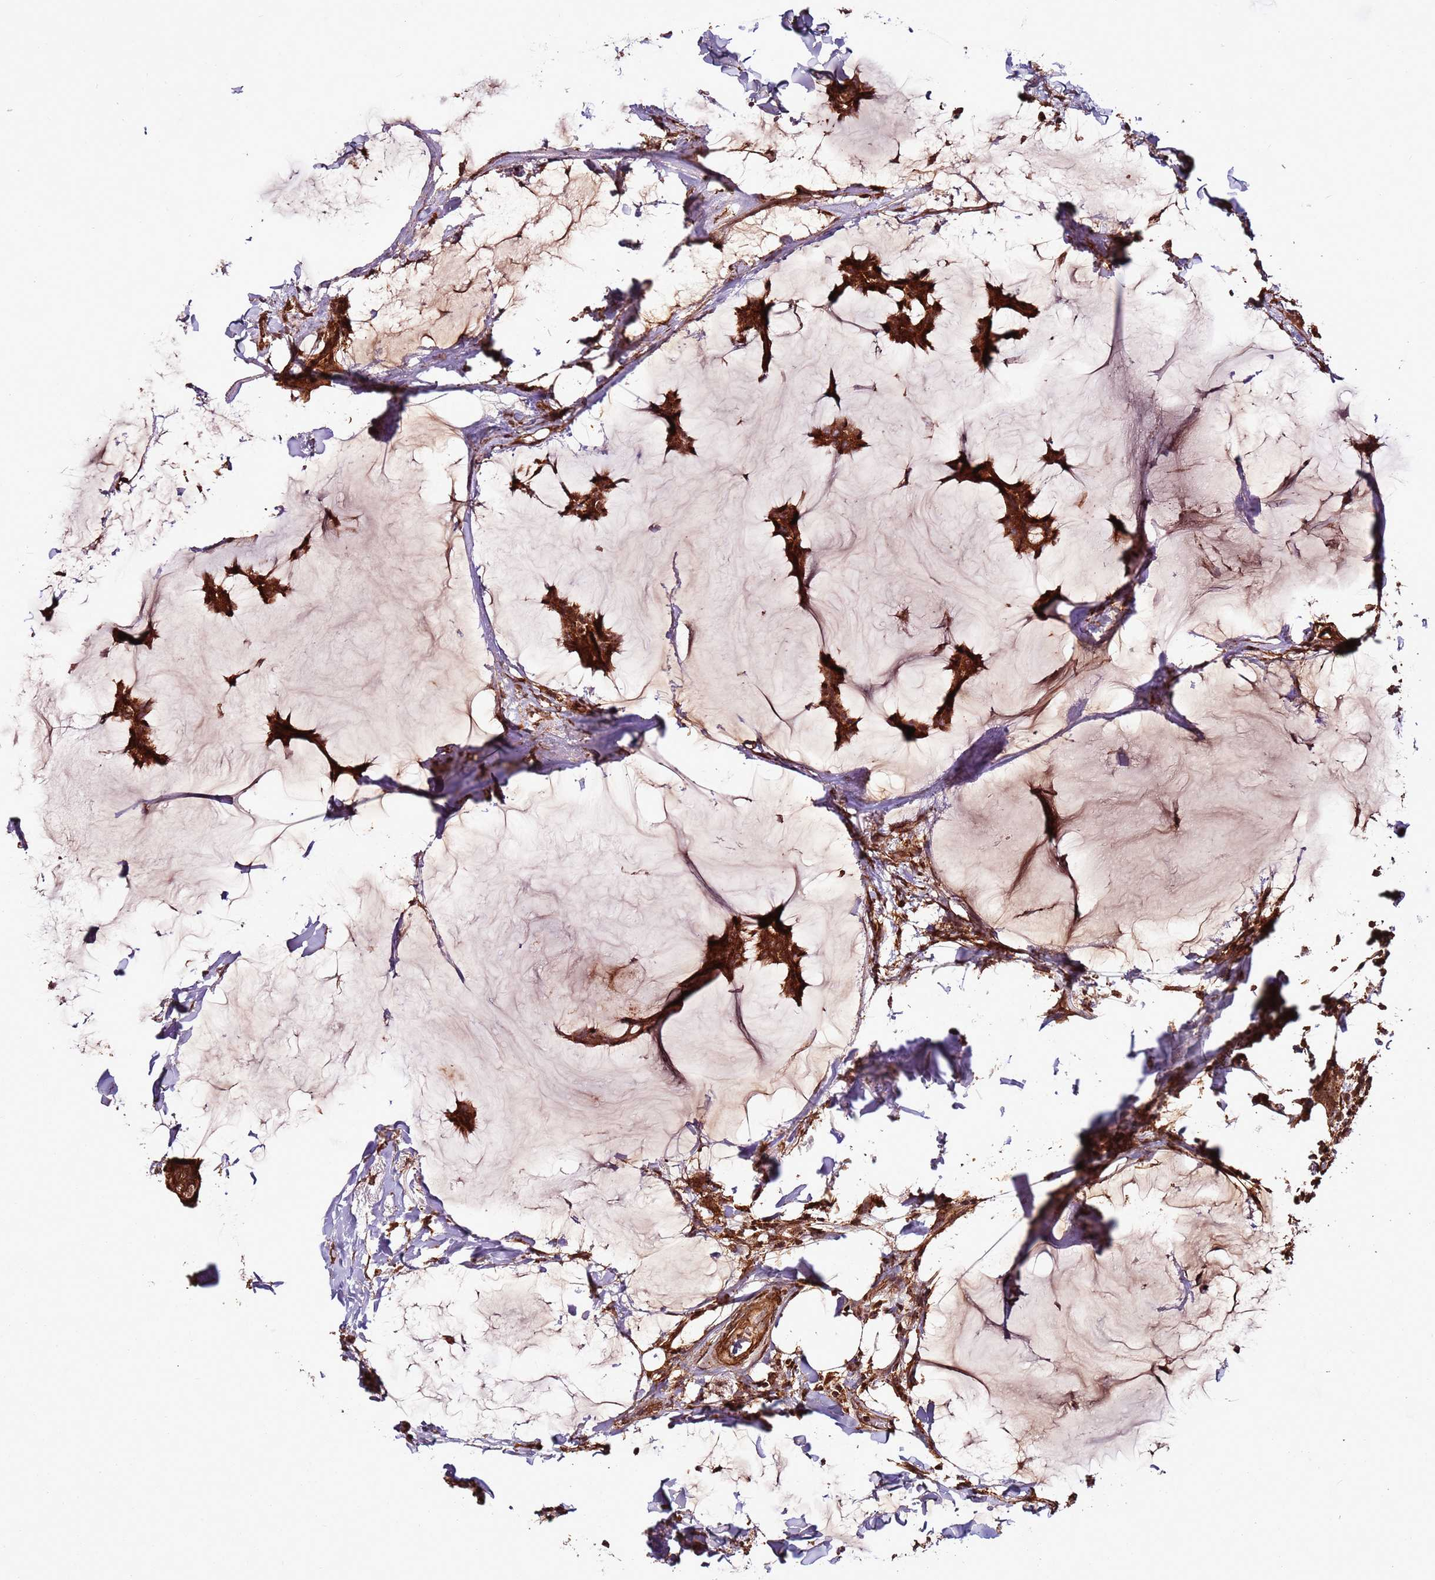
{"staining": {"intensity": "strong", "quantity": ">75%", "location": "cytoplasmic/membranous"}, "tissue": "breast cancer", "cell_type": "Tumor cells", "image_type": "cancer", "snomed": [{"axis": "morphology", "description": "Duct carcinoma"}, {"axis": "topography", "description": "Breast"}], "caption": "The image displays staining of breast cancer, revealing strong cytoplasmic/membranous protein staining (brown color) within tumor cells.", "gene": "FAM186A", "patient": {"sex": "female", "age": 93}}